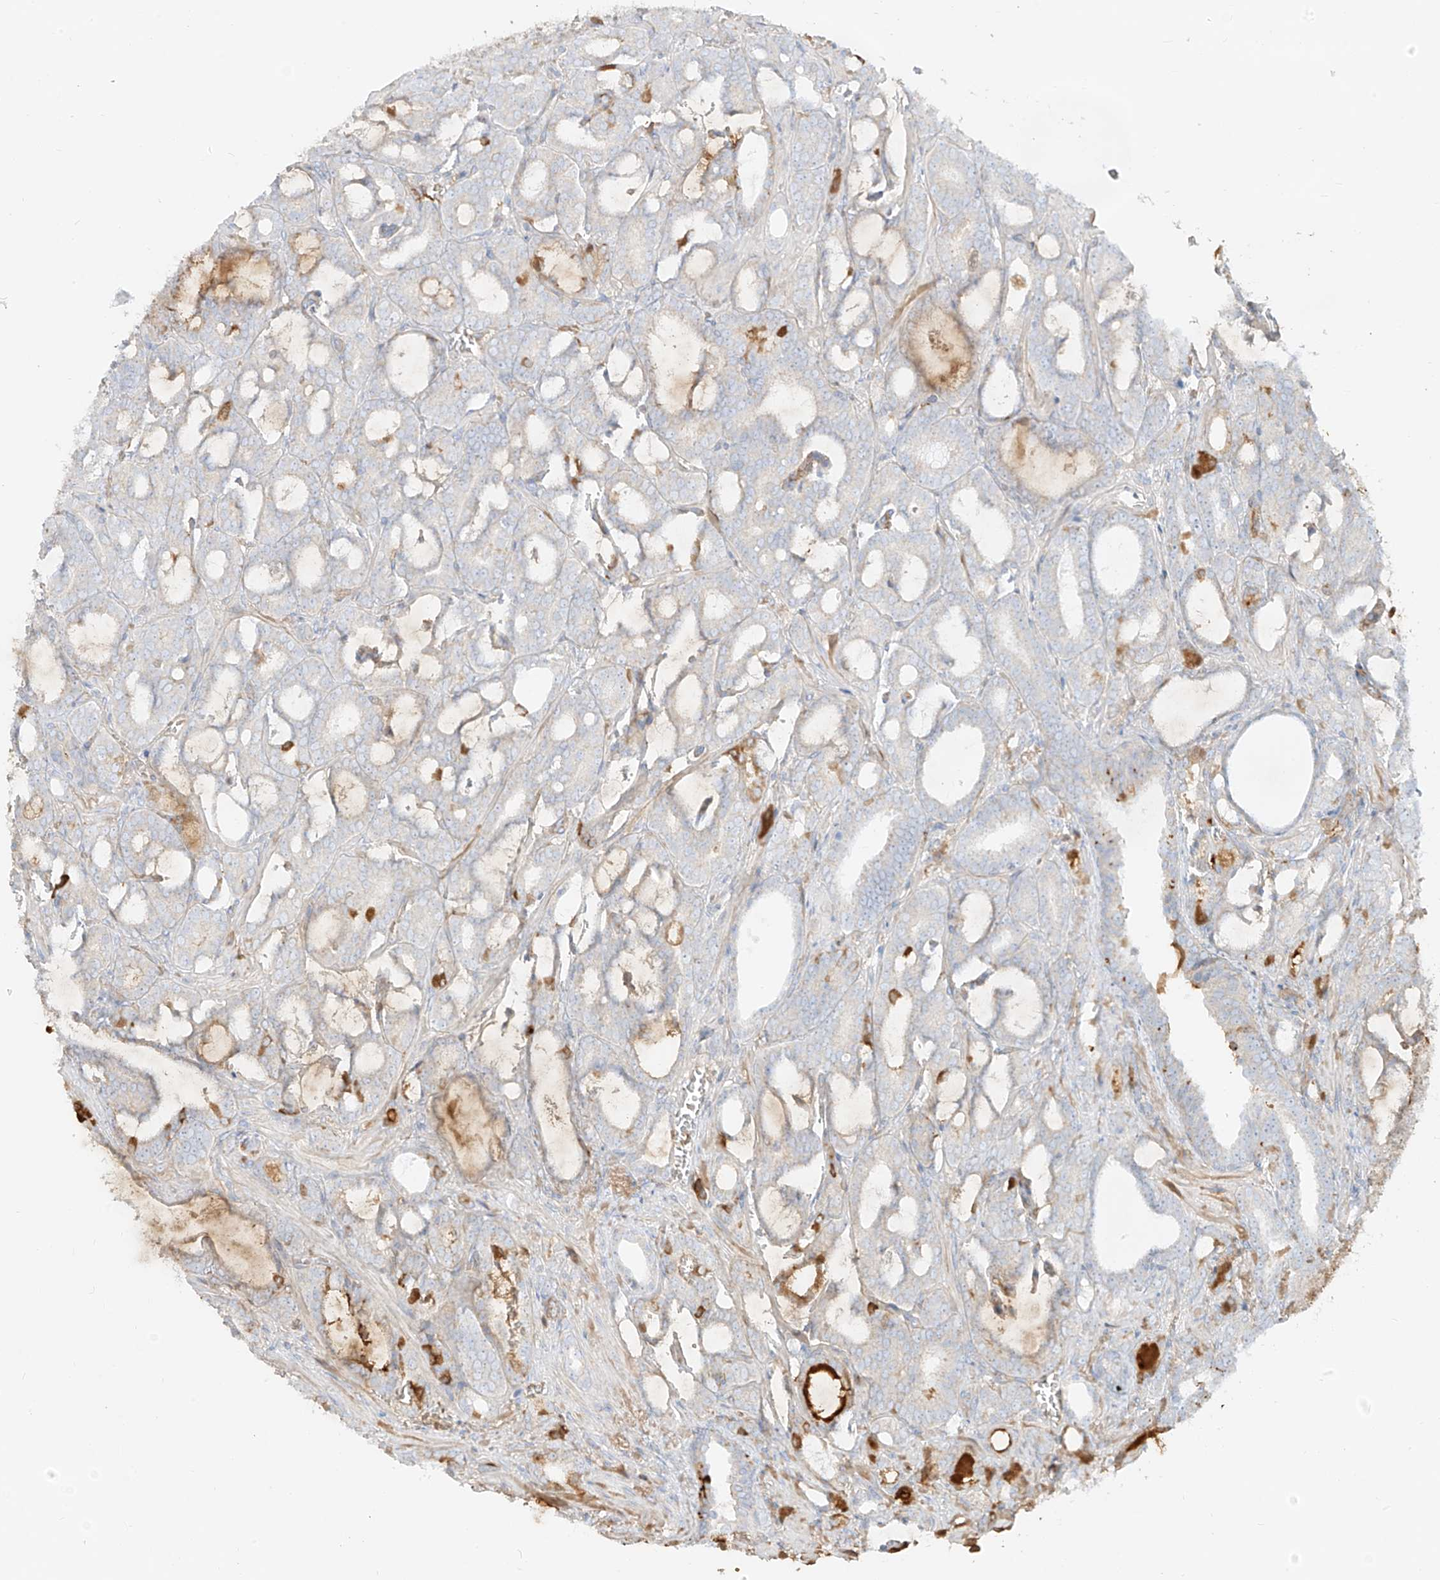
{"staining": {"intensity": "negative", "quantity": "none", "location": "none"}, "tissue": "prostate cancer", "cell_type": "Tumor cells", "image_type": "cancer", "snomed": [{"axis": "morphology", "description": "Adenocarcinoma, High grade"}, {"axis": "topography", "description": "Prostate and seminal vesicle, NOS"}], "caption": "Prostate high-grade adenocarcinoma was stained to show a protein in brown. There is no significant expression in tumor cells.", "gene": "OCSTAMP", "patient": {"sex": "male", "age": 67}}